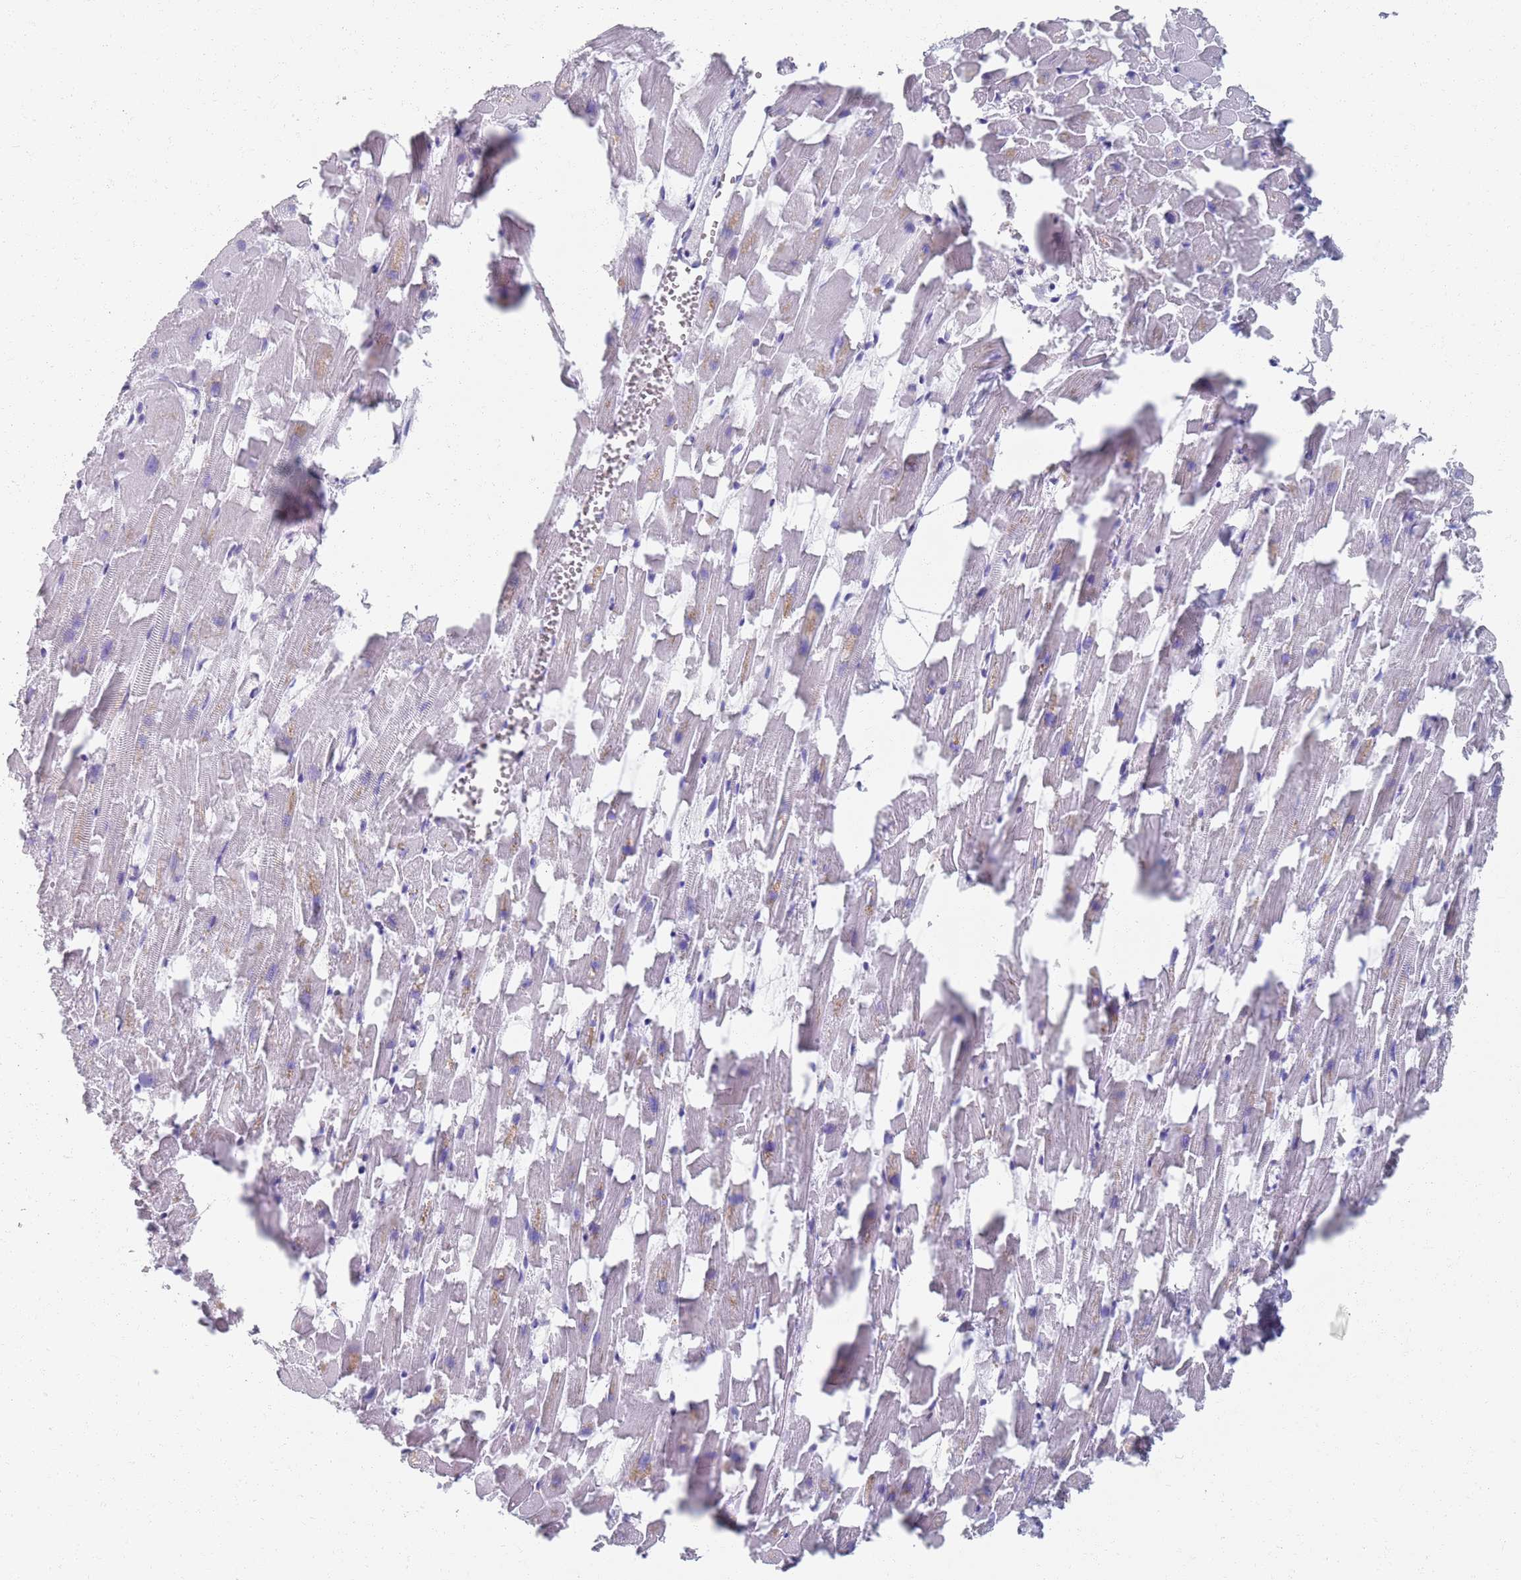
{"staining": {"intensity": "negative", "quantity": "none", "location": "none"}, "tissue": "heart muscle", "cell_type": "Cardiomyocytes", "image_type": "normal", "snomed": [{"axis": "morphology", "description": "Normal tissue, NOS"}, {"axis": "topography", "description": "Heart"}], "caption": "The photomicrograph reveals no significant staining in cardiomyocytes of heart muscle.", "gene": "PLOD1", "patient": {"sex": "female", "age": 64}}